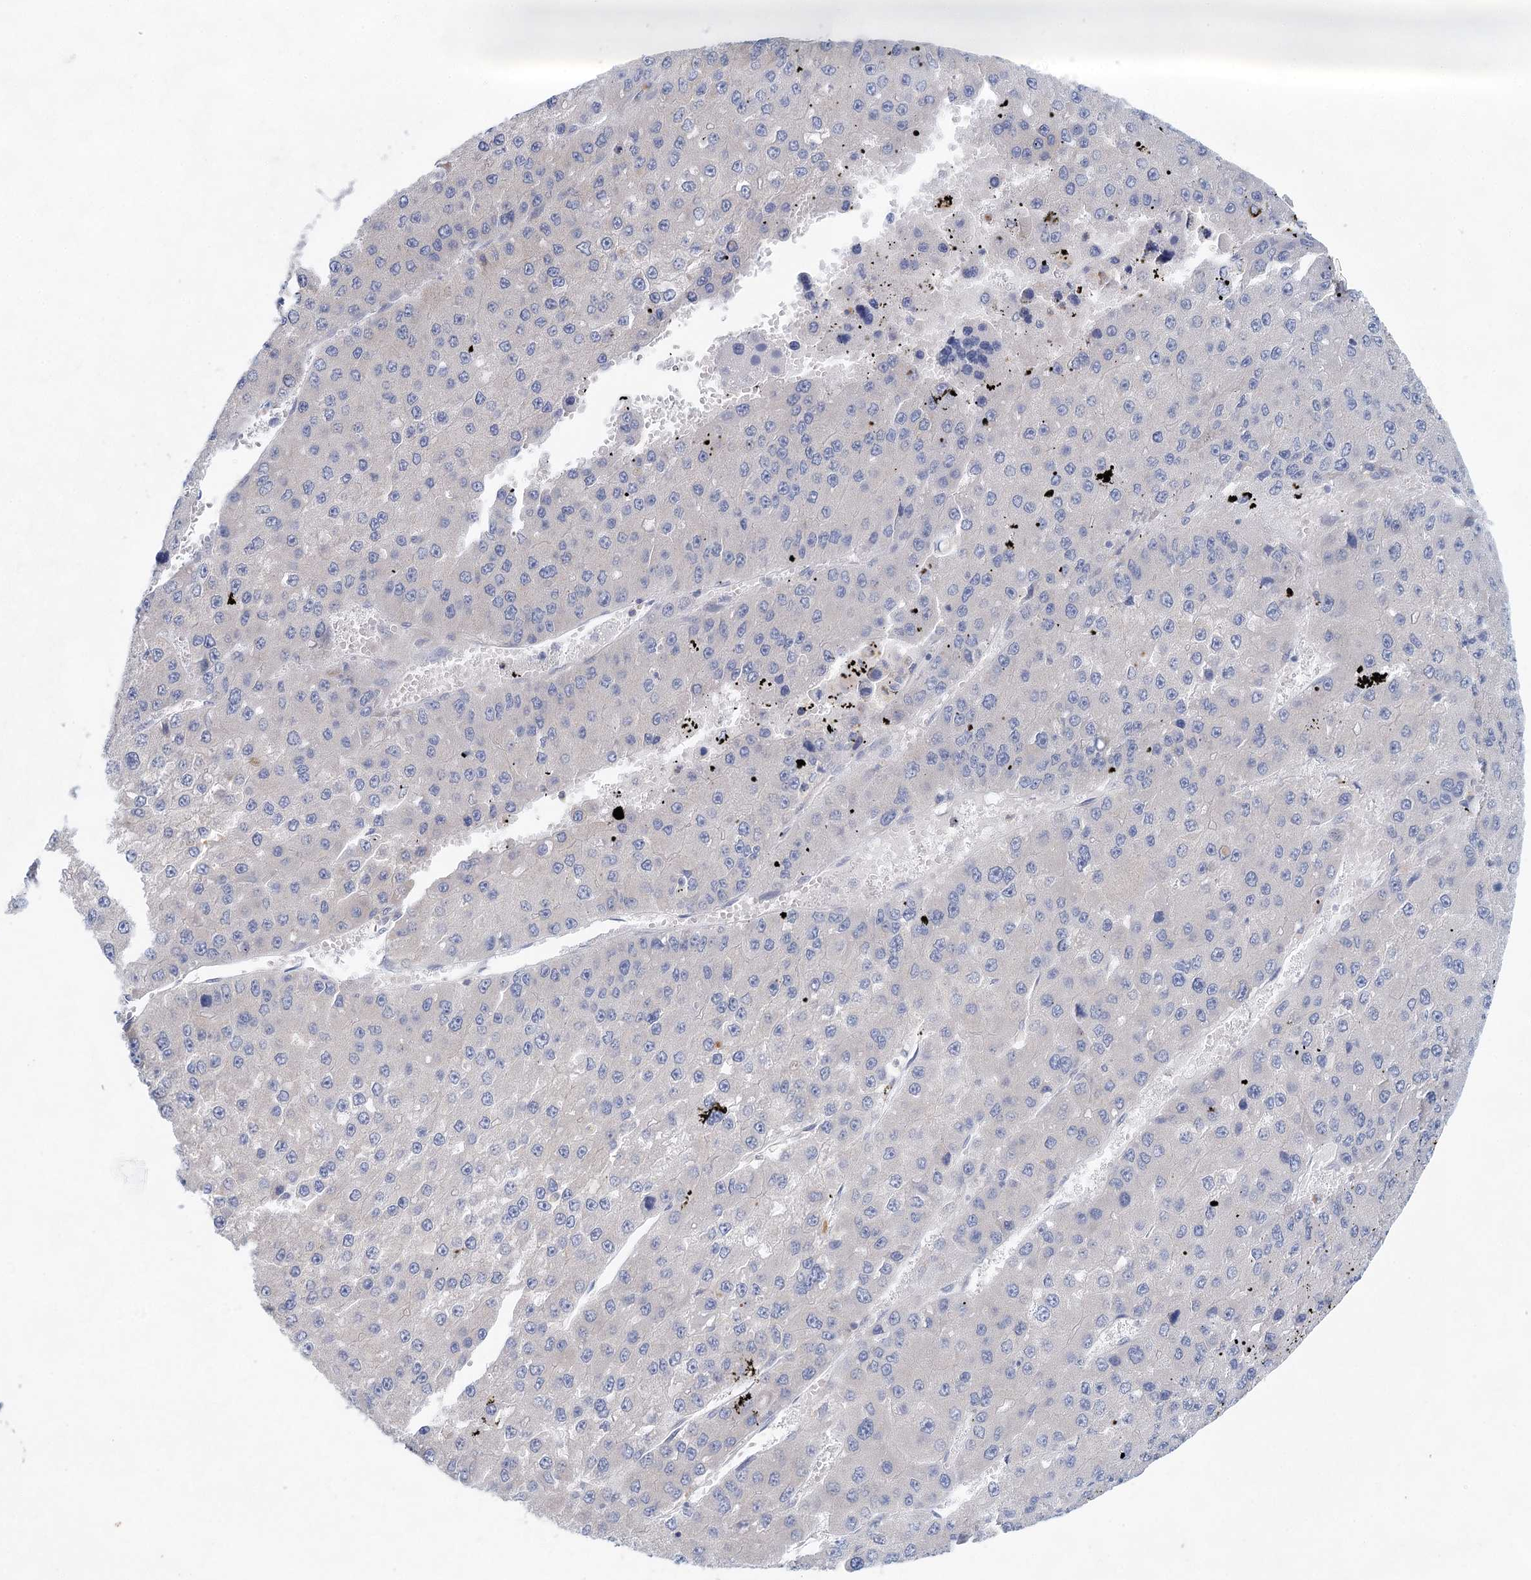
{"staining": {"intensity": "negative", "quantity": "none", "location": "none"}, "tissue": "liver cancer", "cell_type": "Tumor cells", "image_type": "cancer", "snomed": [{"axis": "morphology", "description": "Carcinoma, Hepatocellular, NOS"}, {"axis": "topography", "description": "Liver"}], "caption": "This micrograph is of liver hepatocellular carcinoma stained with immunohistochemistry to label a protein in brown with the nuclei are counter-stained blue. There is no positivity in tumor cells.", "gene": "BLTP1", "patient": {"sex": "female", "age": 73}}